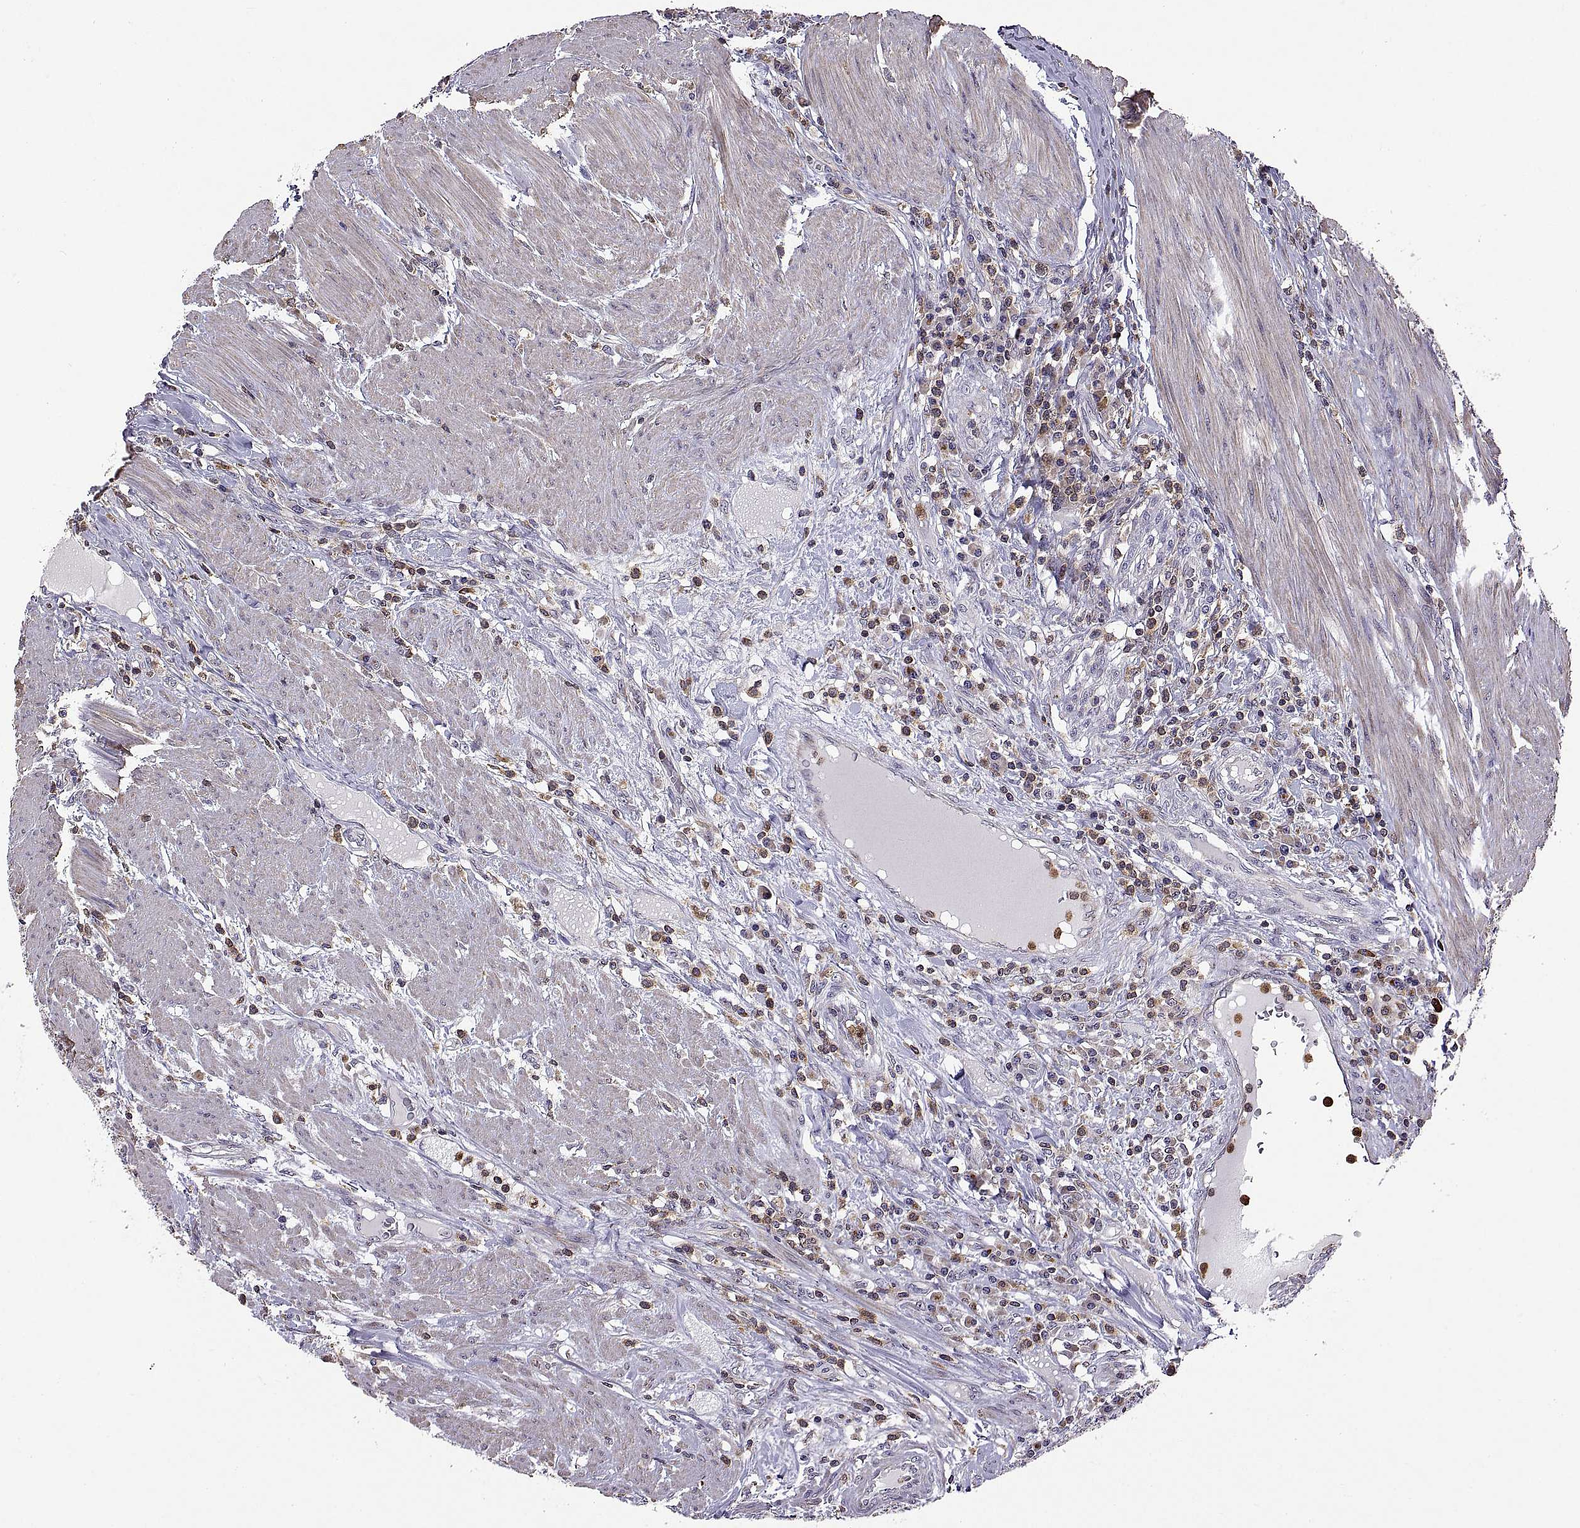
{"staining": {"intensity": "strong", "quantity": "<25%", "location": "cytoplasmic/membranous"}, "tissue": "colorectal cancer", "cell_type": "Tumor cells", "image_type": "cancer", "snomed": [{"axis": "morphology", "description": "Adenocarcinoma, NOS"}, {"axis": "topography", "description": "Colon"}], "caption": "High-magnification brightfield microscopy of colorectal adenocarcinoma stained with DAB (brown) and counterstained with hematoxylin (blue). tumor cells exhibit strong cytoplasmic/membranous staining is identified in about<25% of cells.", "gene": "ACAP1", "patient": {"sex": "male", "age": 53}}